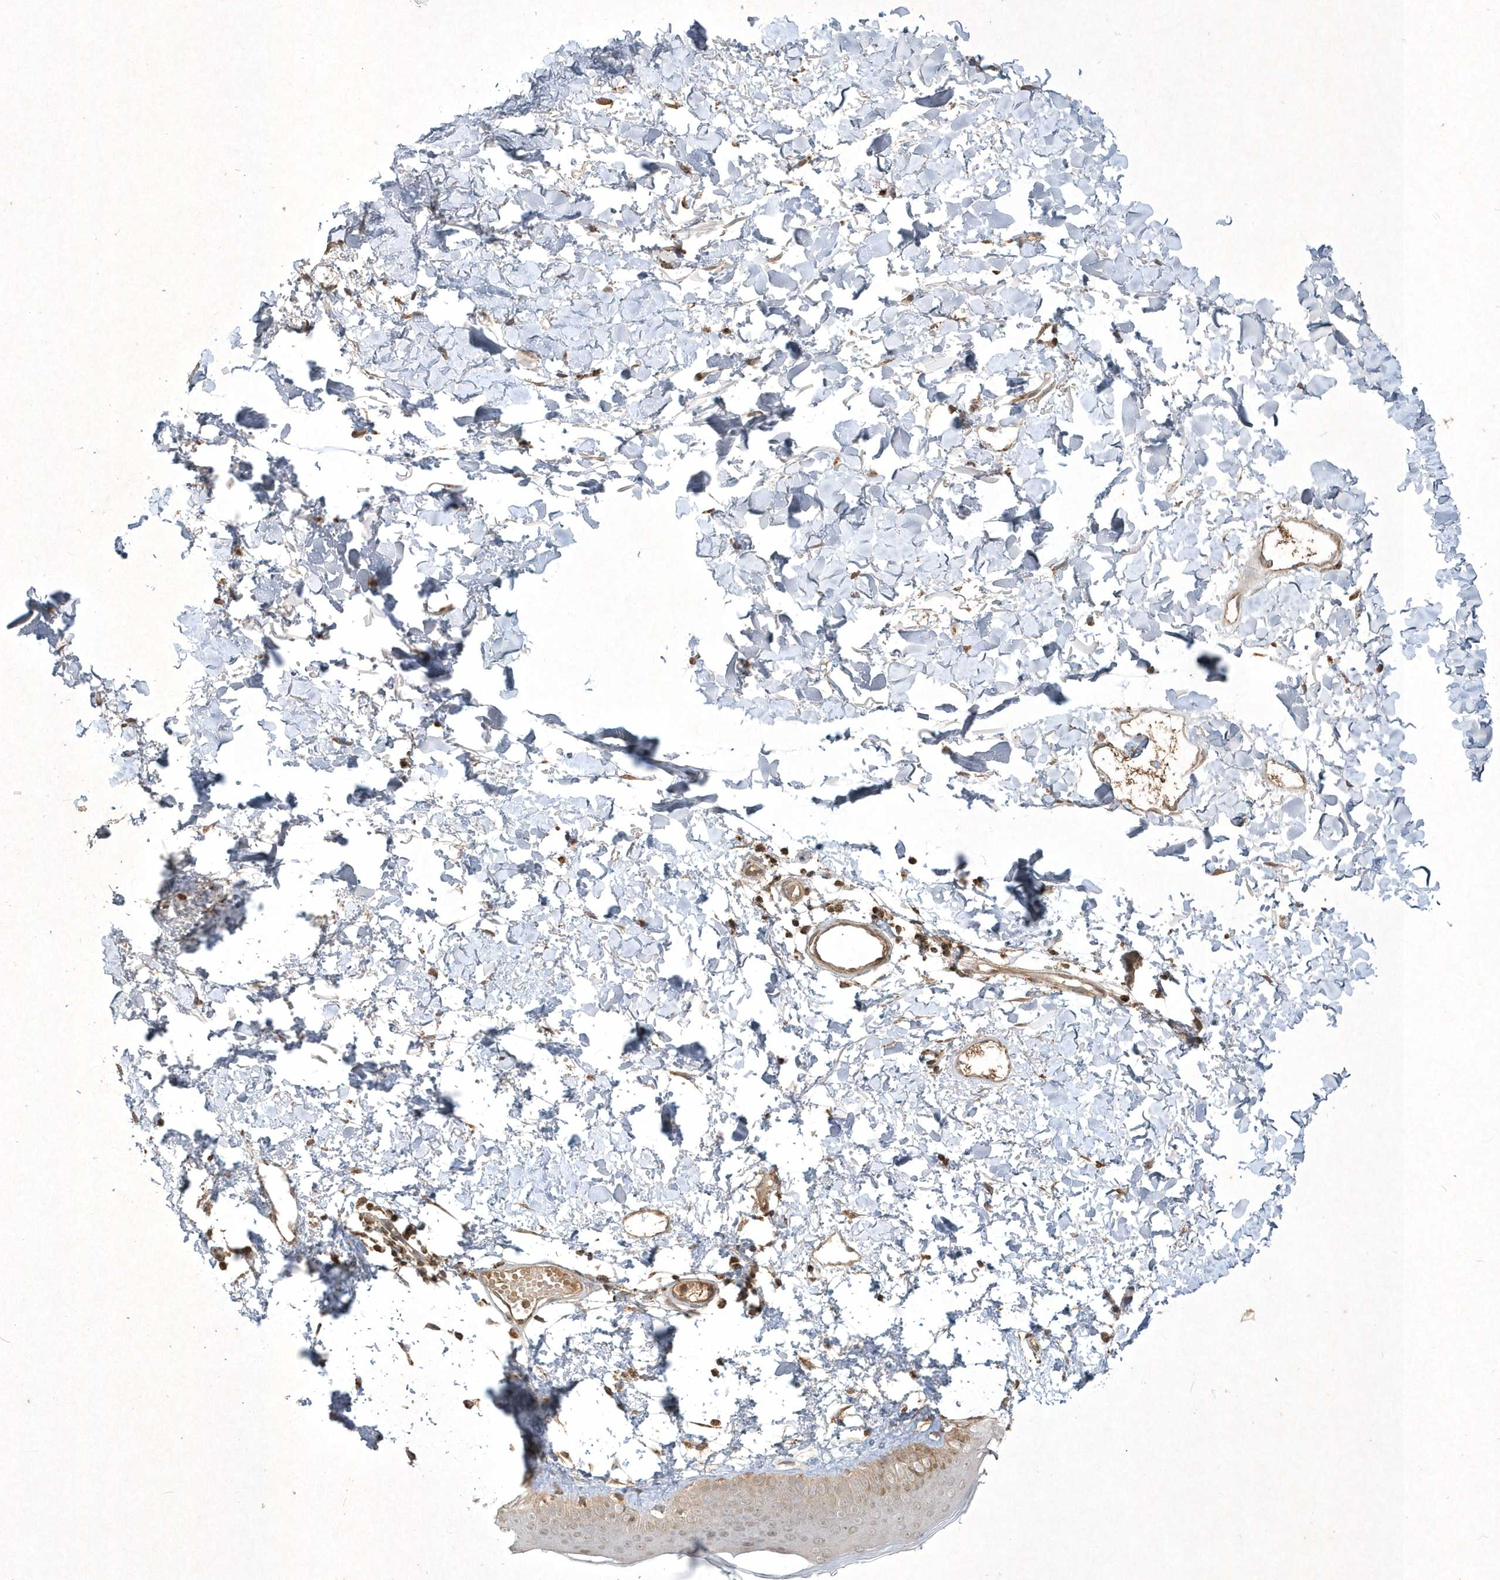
{"staining": {"intensity": "moderate", "quantity": ">75%", "location": "cytoplasmic/membranous"}, "tissue": "skin", "cell_type": "Fibroblasts", "image_type": "normal", "snomed": [{"axis": "morphology", "description": "Normal tissue, NOS"}, {"axis": "topography", "description": "Skin"}], "caption": "Brown immunohistochemical staining in unremarkable human skin demonstrates moderate cytoplasmic/membranous expression in approximately >75% of fibroblasts. (DAB IHC, brown staining for protein, blue staining for nuclei).", "gene": "PLTP", "patient": {"sex": "female", "age": 58}}